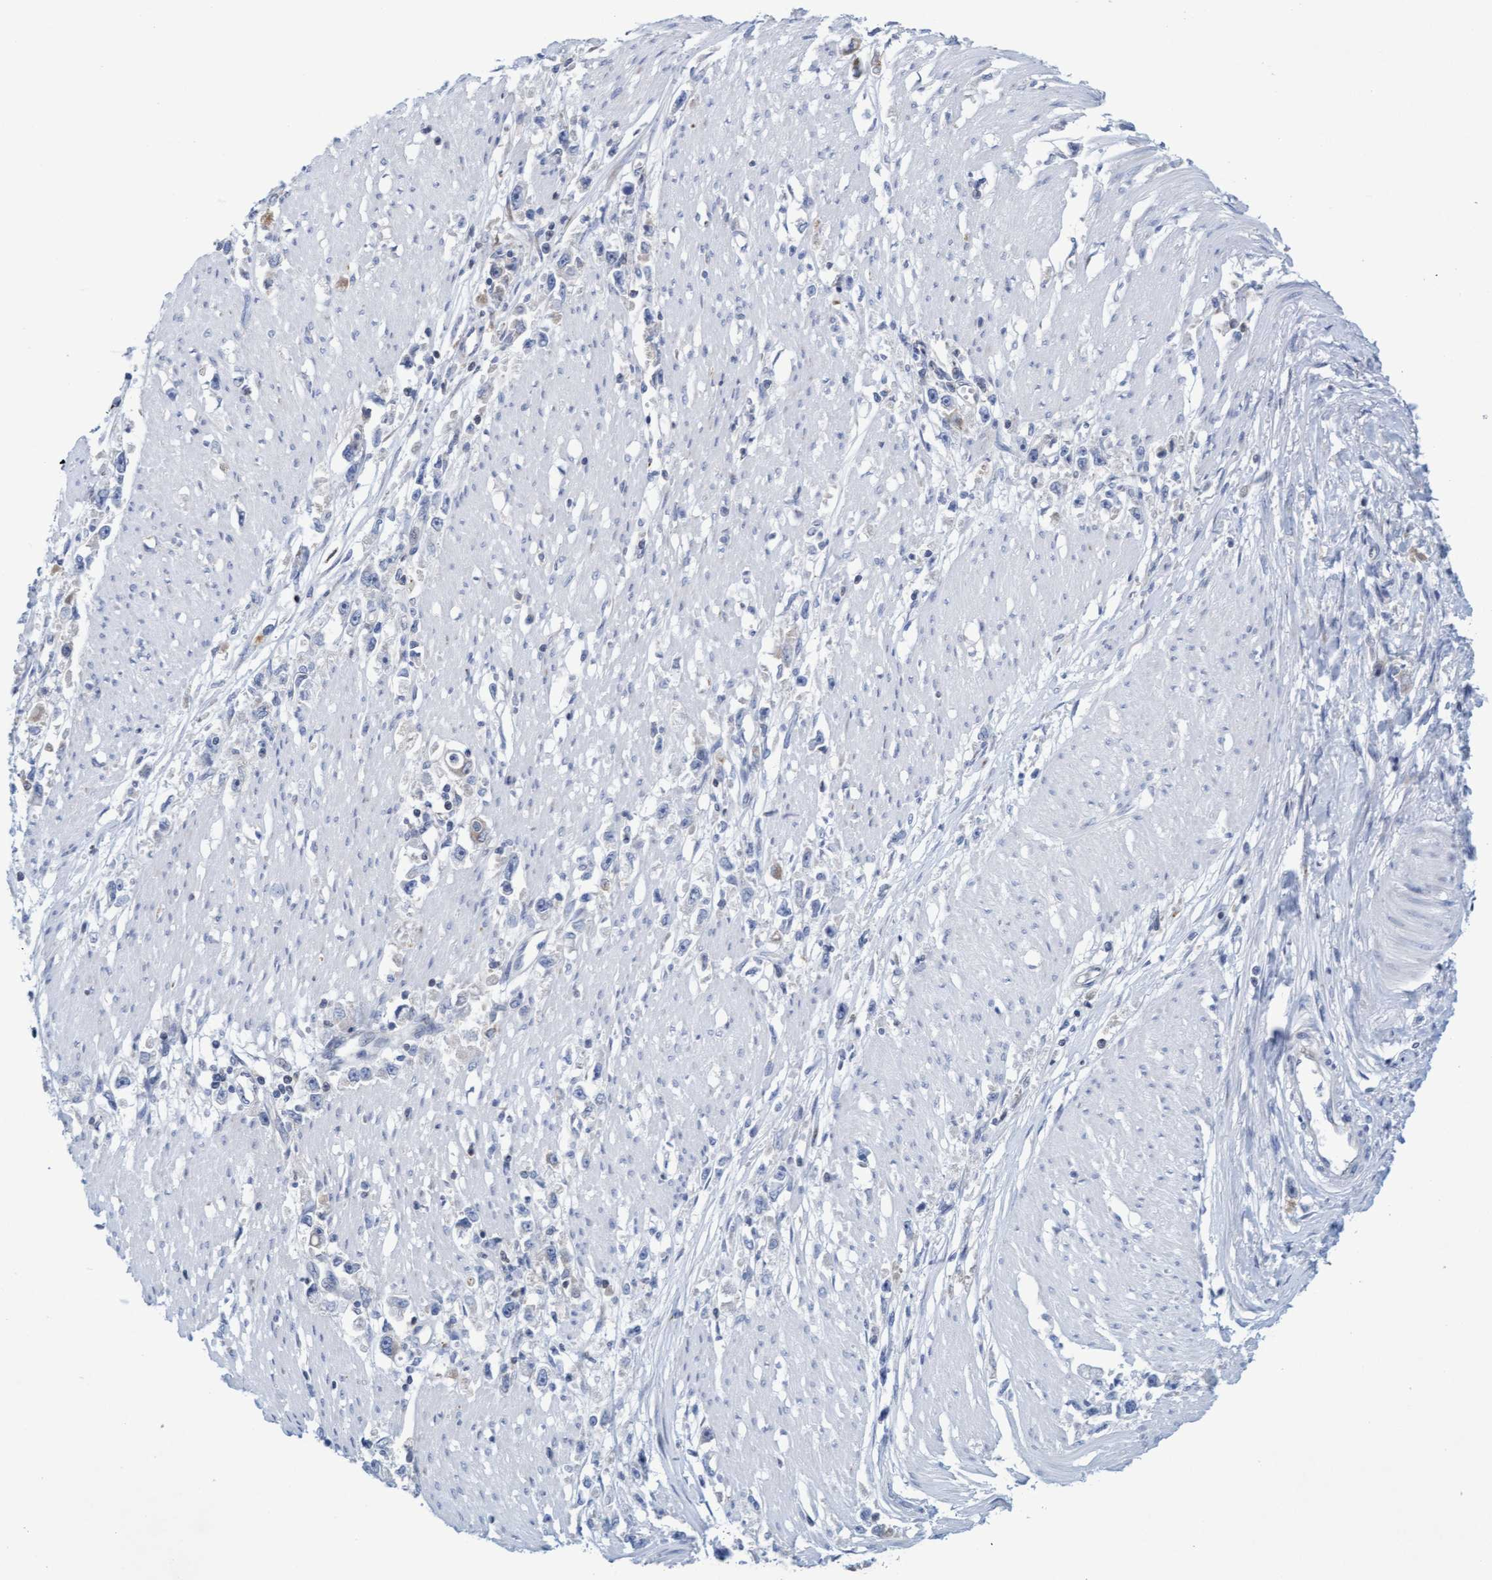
{"staining": {"intensity": "negative", "quantity": "none", "location": "none"}, "tissue": "stomach cancer", "cell_type": "Tumor cells", "image_type": "cancer", "snomed": [{"axis": "morphology", "description": "Adenocarcinoma, NOS"}, {"axis": "topography", "description": "Stomach"}], "caption": "This is a photomicrograph of immunohistochemistry (IHC) staining of adenocarcinoma (stomach), which shows no positivity in tumor cells.", "gene": "SLC28A3", "patient": {"sex": "female", "age": 59}}